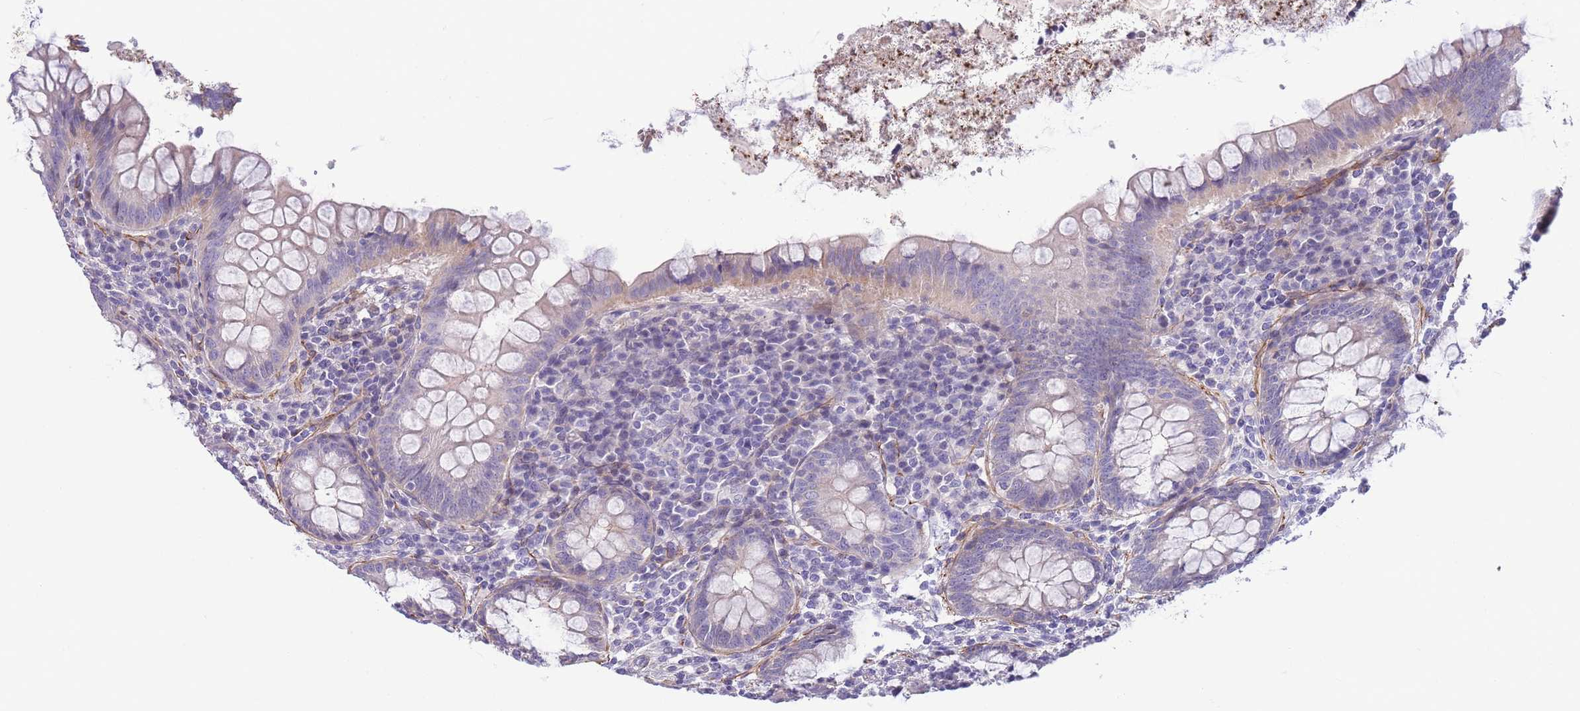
{"staining": {"intensity": "negative", "quantity": "none", "location": "none"}, "tissue": "appendix", "cell_type": "Glandular cells", "image_type": "normal", "snomed": [{"axis": "morphology", "description": "Normal tissue, NOS"}, {"axis": "topography", "description": "Appendix"}], "caption": "IHC image of benign appendix: appendix stained with DAB demonstrates no significant protein positivity in glandular cells.", "gene": "FAM124A", "patient": {"sex": "female", "age": 33}}